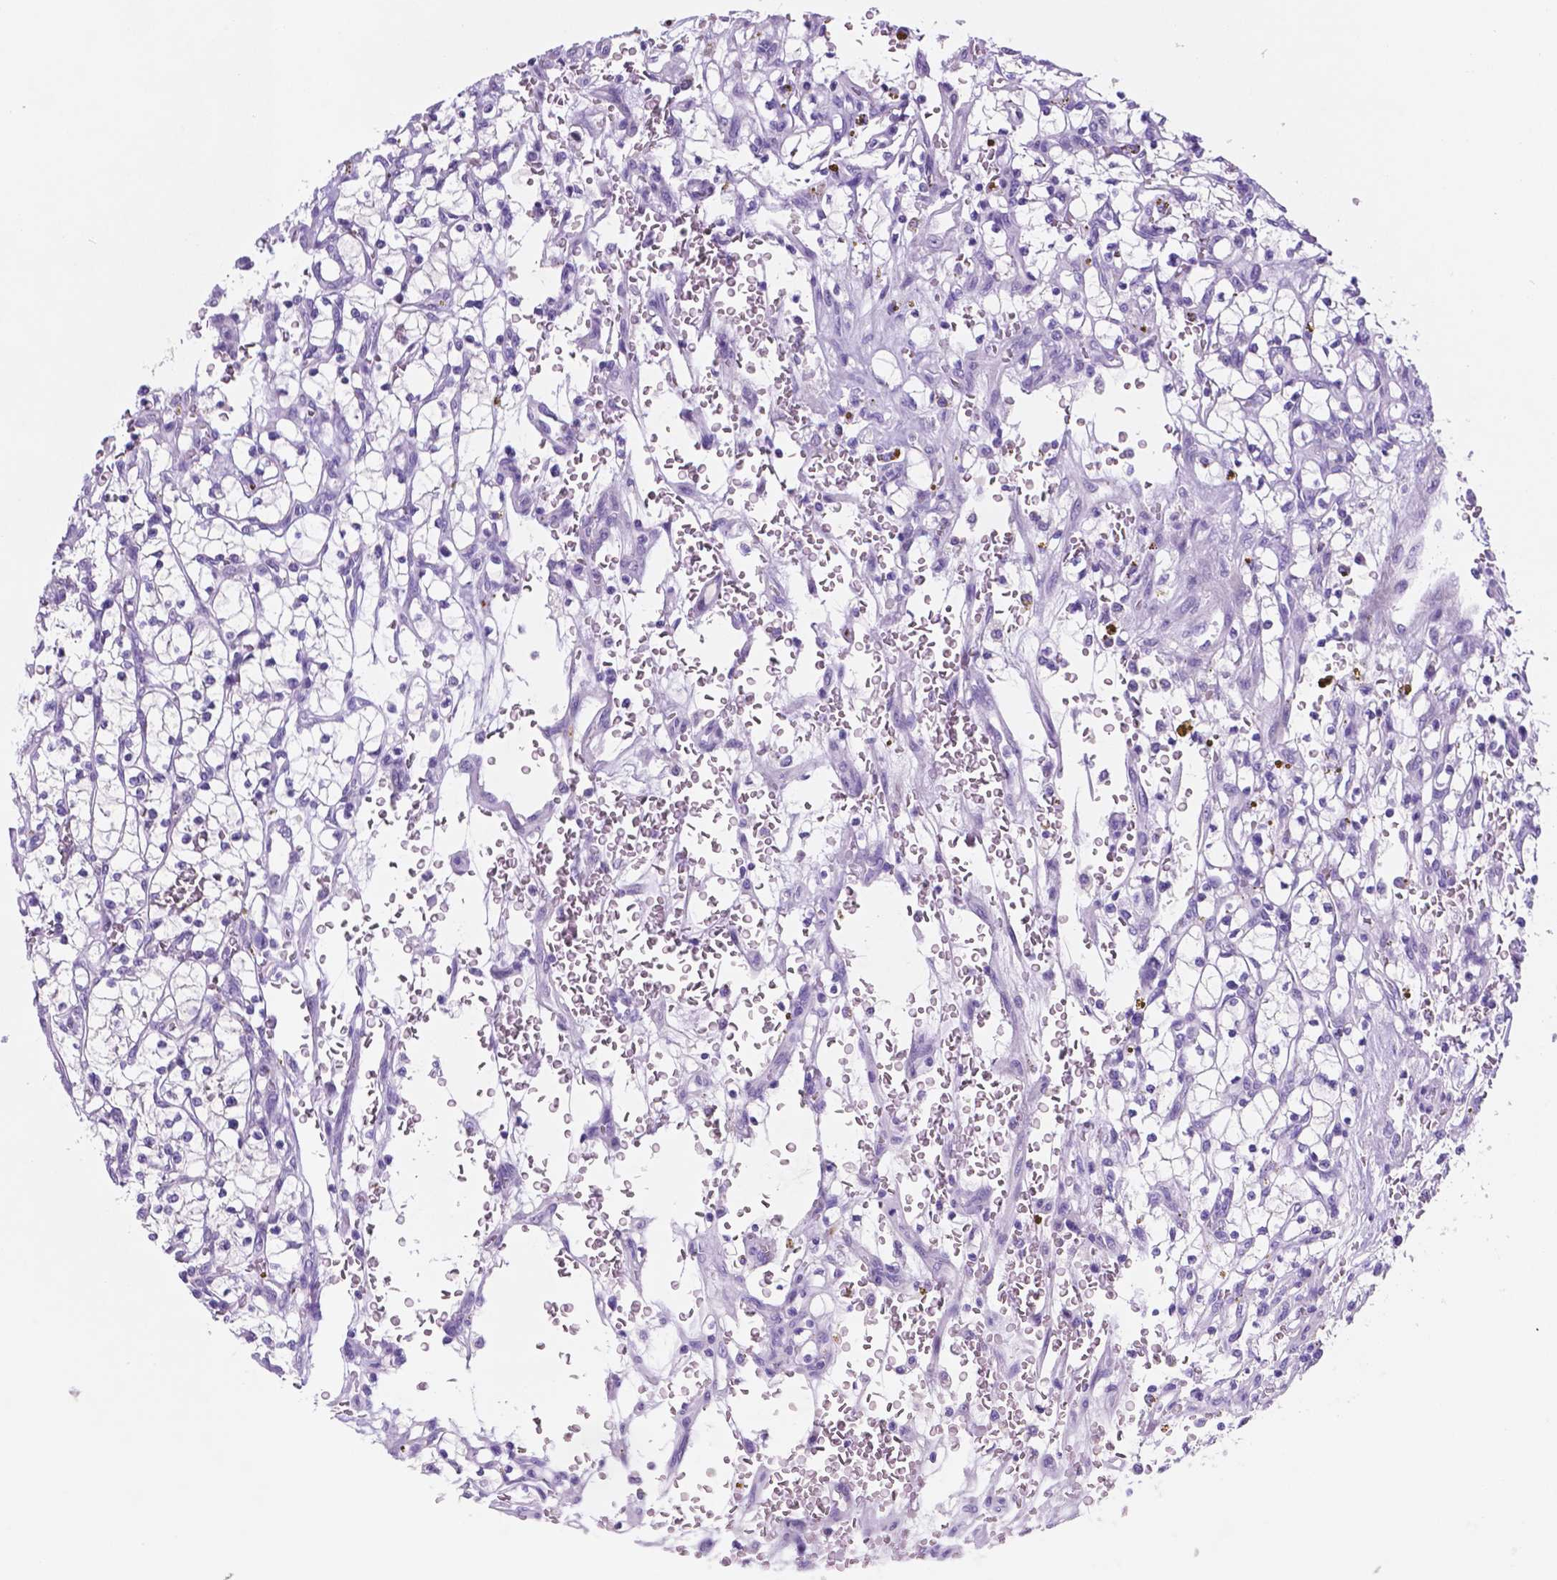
{"staining": {"intensity": "negative", "quantity": "none", "location": "none"}, "tissue": "renal cancer", "cell_type": "Tumor cells", "image_type": "cancer", "snomed": [{"axis": "morphology", "description": "Adenocarcinoma, NOS"}, {"axis": "topography", "description": "Kidney"}], "caption": "Renal cancer stained for a protein using immunohistochemistry reveals no expression tumor cells.", "gene": "EBLN2", "patient": {"sex": "female", "age": 64}}